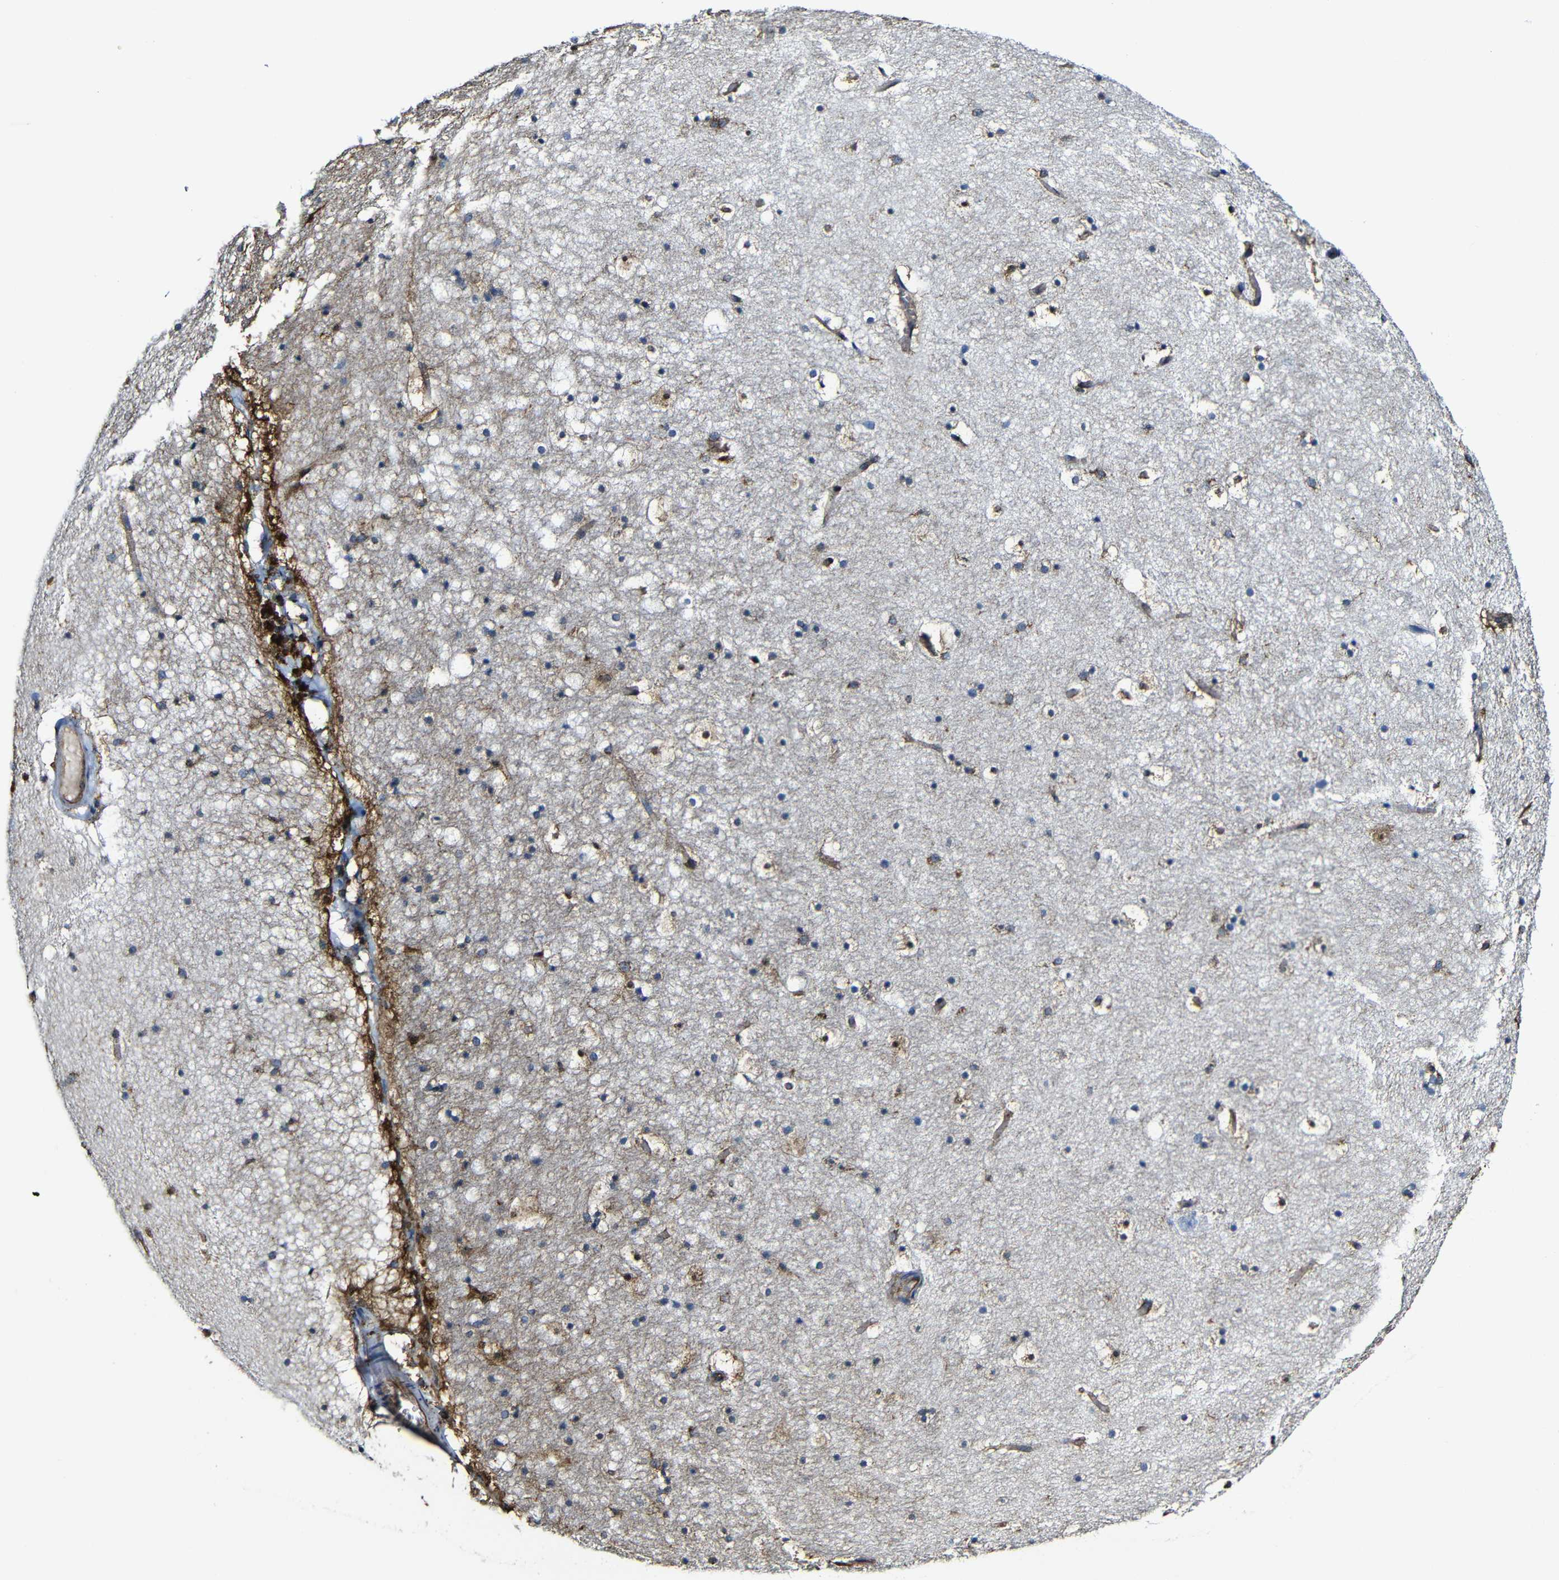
{"staining": {"intensity": "moderate", "quantity": "25%-75%", "location": "cytoplasmic/membranous,nuclear"}, "tissue": "hippocampus", "cell_type": "Glial cells", "image_type": "normal", "snomed": [{"axis": "morphology", "description": "Normal tissue, NOS"}, {"axis": "topography", "description": "Hippocampus"}], "caption": "Immunohistochemical staining of benign human hippocampus shows medium levels of moderate cytoplasmic/membranous,nuclear positivity in approximately 25%-75% of glial cells. The staining is performed using DAB (3,3'-diaminobenzidine) brown chromogen to label protein expression. The nuclei are counter-stained blue using hematoxylin.", "gene": "MSN", "patient": {"sex": "male", "age": 45}}